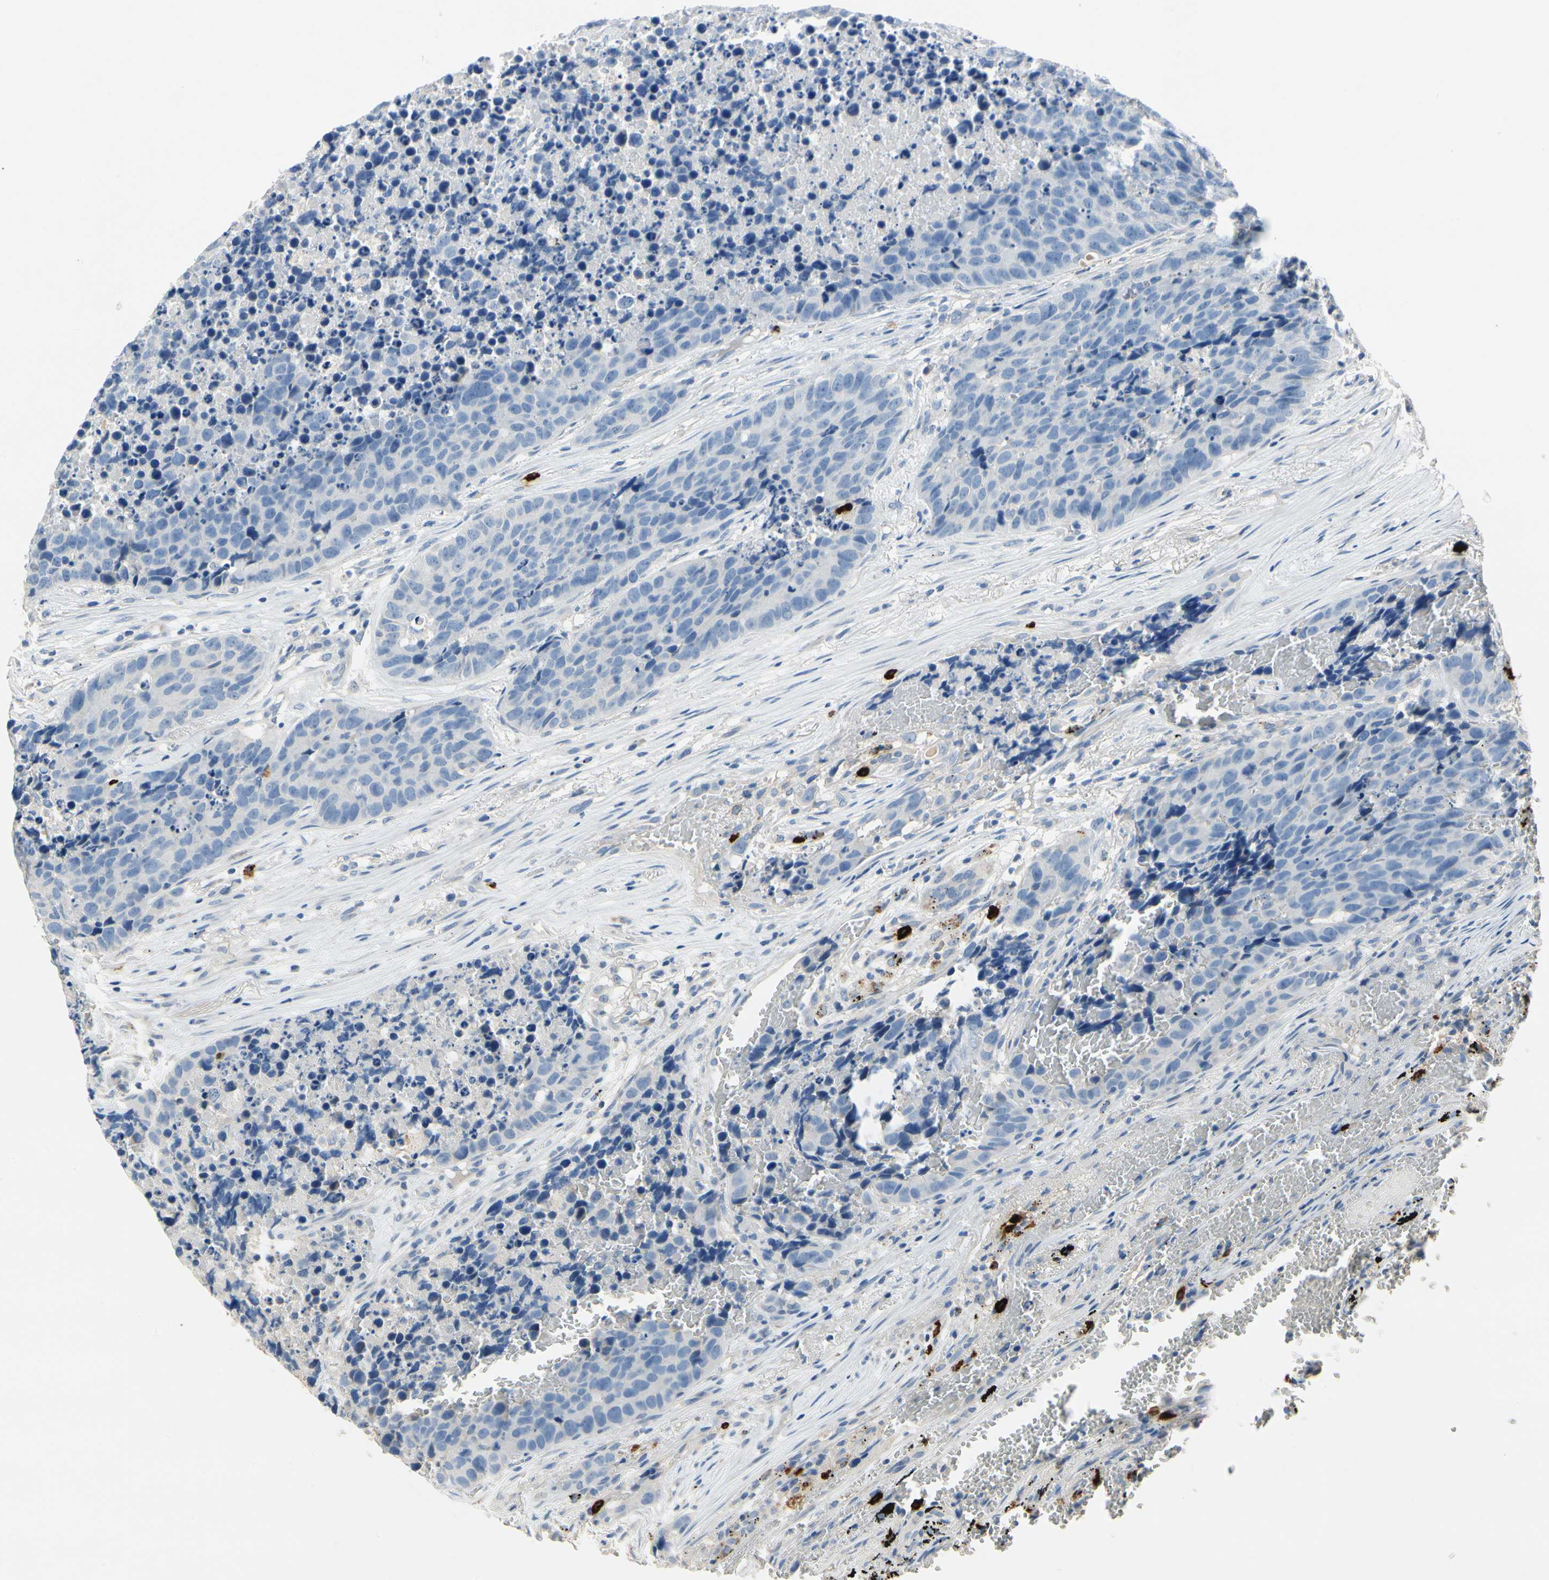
{"staining": {"intensity": "negative", "quantity": "none", "location": "none"}, "tissue": "carcinoid", "cell_type": "Tumor cells", "image_type": "cancer", "snomed": [{"axis": "morphology", "description": "Carcinoid, malignant, NOS"}, {"axis": "topography", "description": "Lung"}], "caption": "There is no significant expression in tumor cells of carcinoid (malignant).", "gene": "CPA3", "patient": {"sex": "male", "age": 60}}